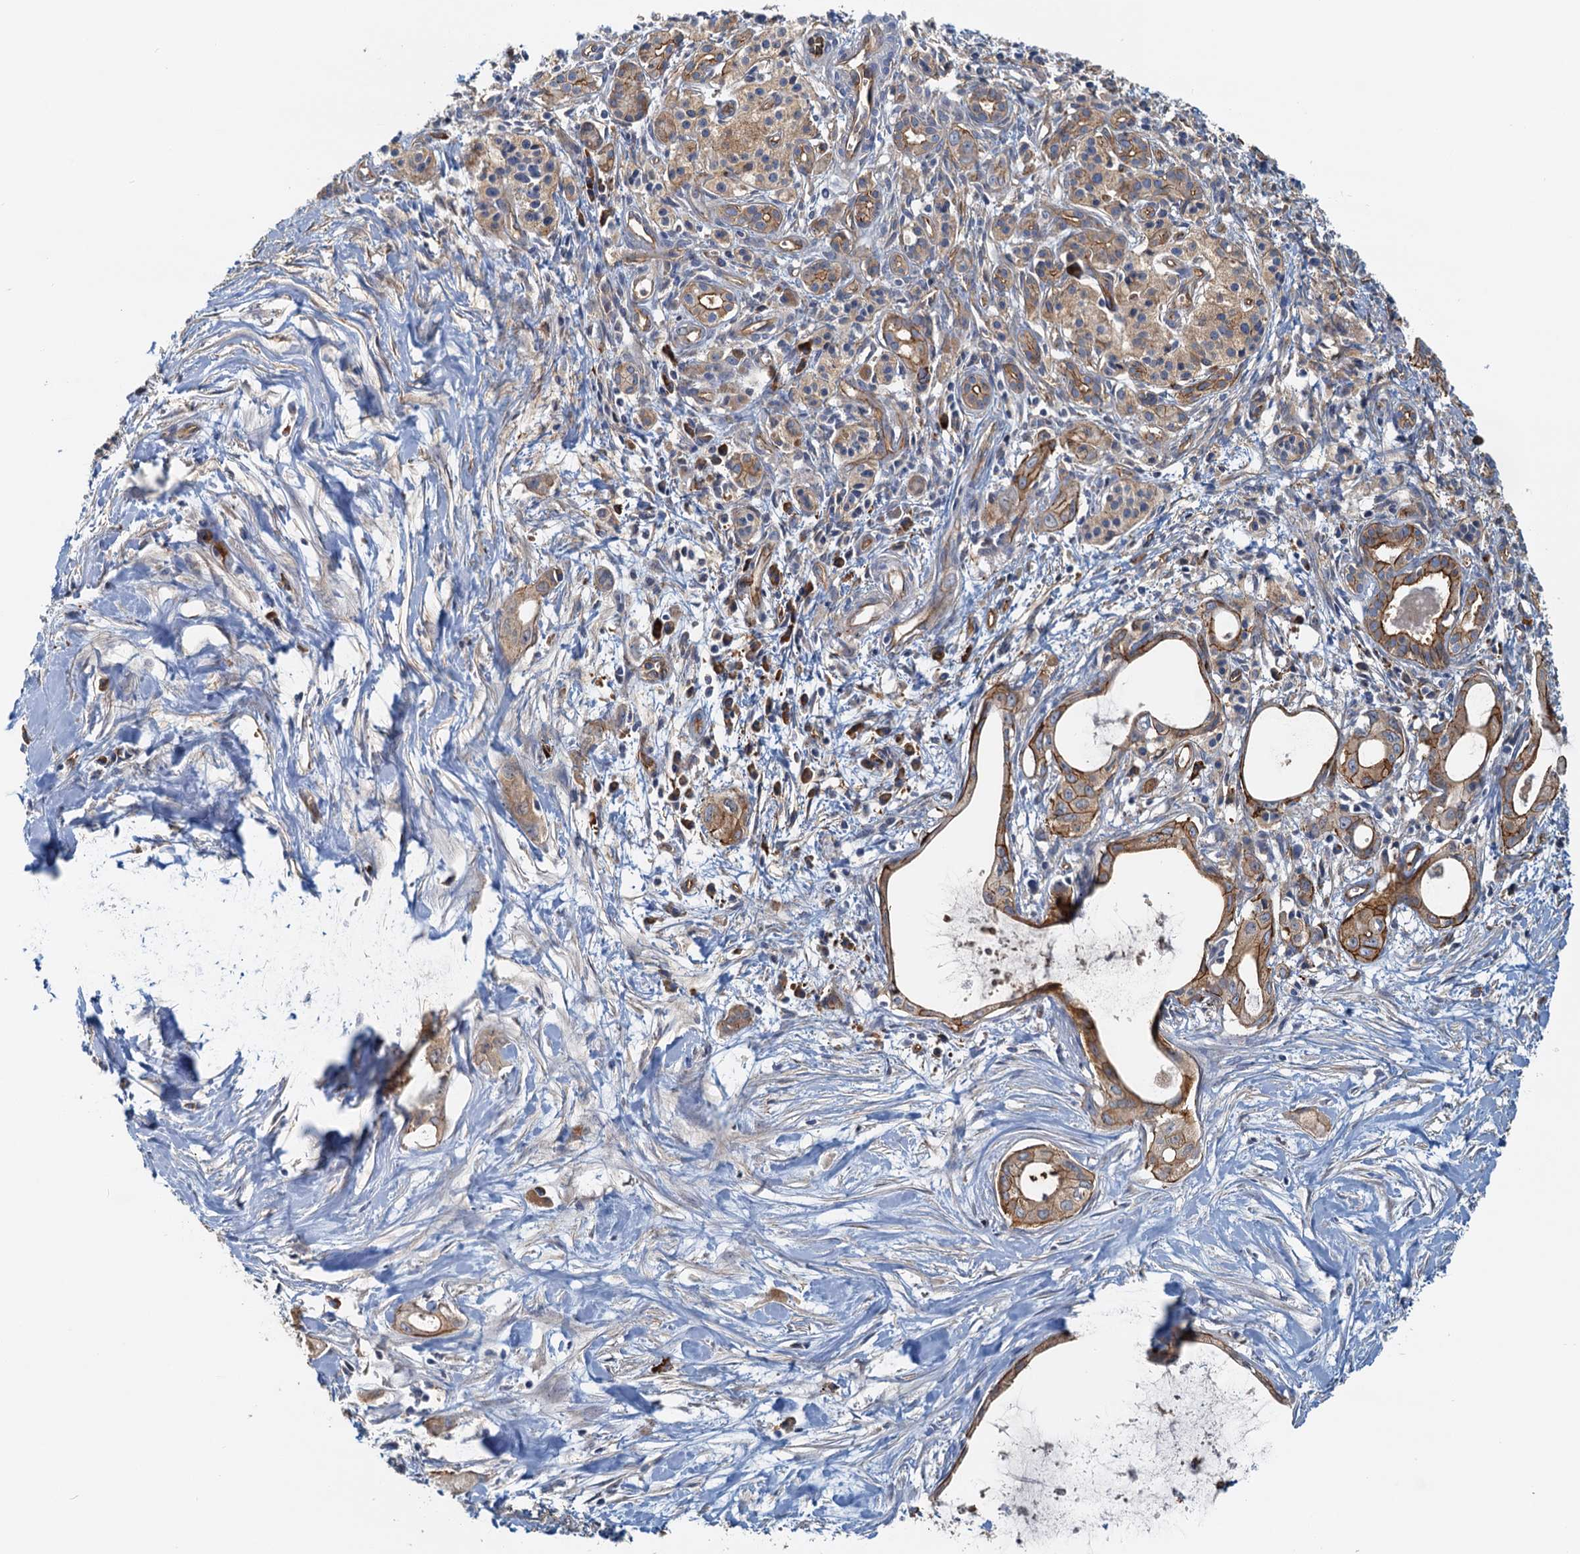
{"staining": {"intensity": "moderate", "quantity": "25%-75%", "location": "cytoplasmic/membranous"}, "tissue": "pancreatic cancer", "cell_type": "Tumor cells", "image_type": "cancer", "snomed": [{"axis": "morphology", "description": "Adenocarcinoma, NOS"}, {"axis": "topography", "description": "Pancreas"}], "caption": "Protein analysis of pancreatic adenocarcinoma tissue exhibits moderate cytoplasmic/membranous staining in approximately 25%-75% of tumor cells.", "gene": "NIPAL3", "patient": {"sex": "male", "age": 72}}